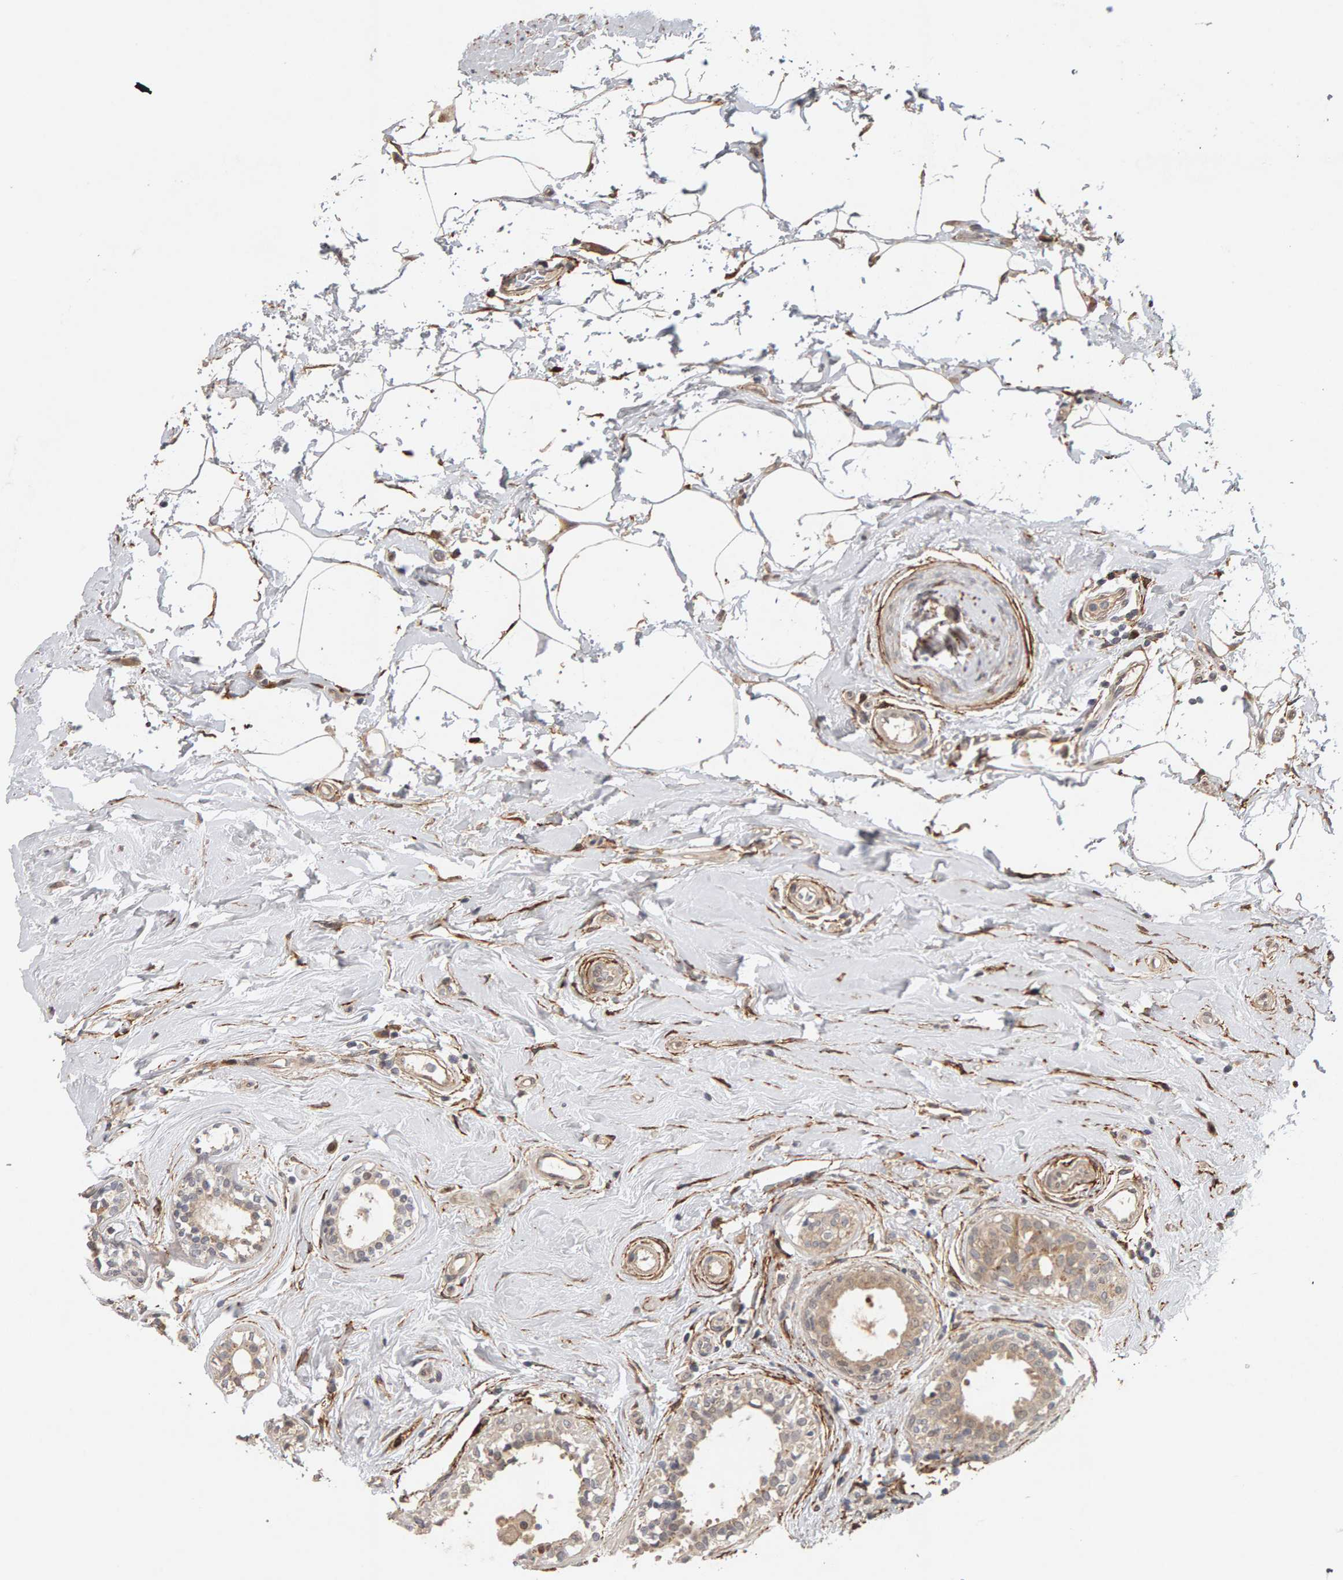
{"staining": {"intensity": "moderate", "quantity": "<25%", "location": "cytoplasmic/membranous"}, "tissue": "breast cancer", "cell_type": "Tumor cells", "image_type": "cancer", "snomed": [{"axis": "morphology", "description": "Duct carcinoma"}, {"axis": "topography", "description": "Breast"}], "caption": "About <25% of tumor cells in human breast invasive ductal carcinoma show moderate cytoplasmic/membranous protein staining as visualized by brown immunohistochemical staining.", "gene": "CDCA5", "patient": {"sex": "female", "age": 55}}